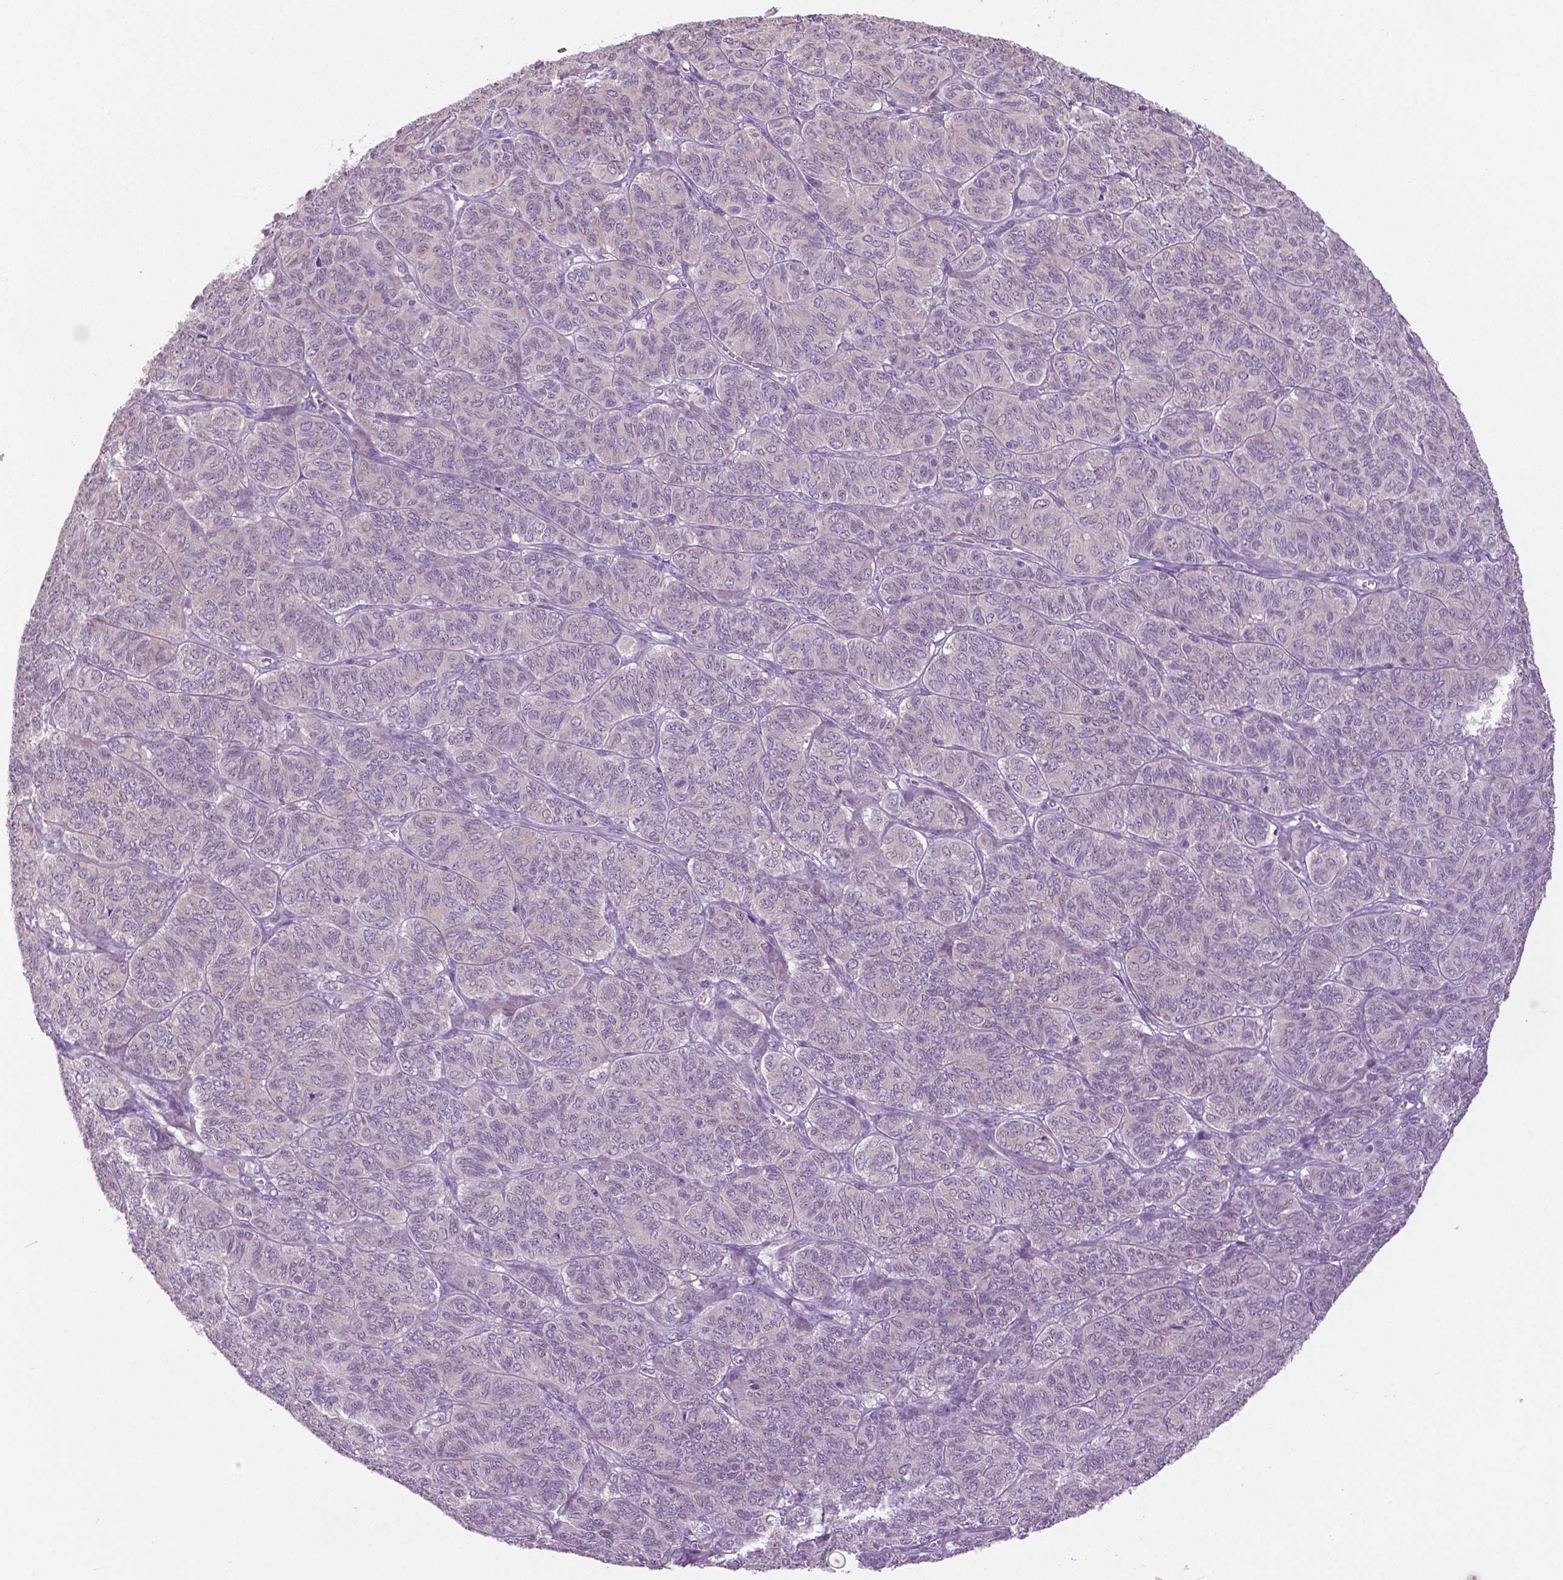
{"staining": {"intensity": "negative", "quantity": "none", "location": "none"}, "tissue": "ovarian cancer", "cell_type": "Tumor cells", "image_type": "cancer", "snomed": [{"axis": "morphology", "description": "Carcinoma, endometroid"}, {"axis": "topography", "description": "Ovary"}], "caption": "A micrograph of ovarian cancer (endometroid carcinoma) stained for a protein displays no brown staining in tumor cells.", "gene": "DNAH12", "patient": {"sex": "female", "age": 80}}